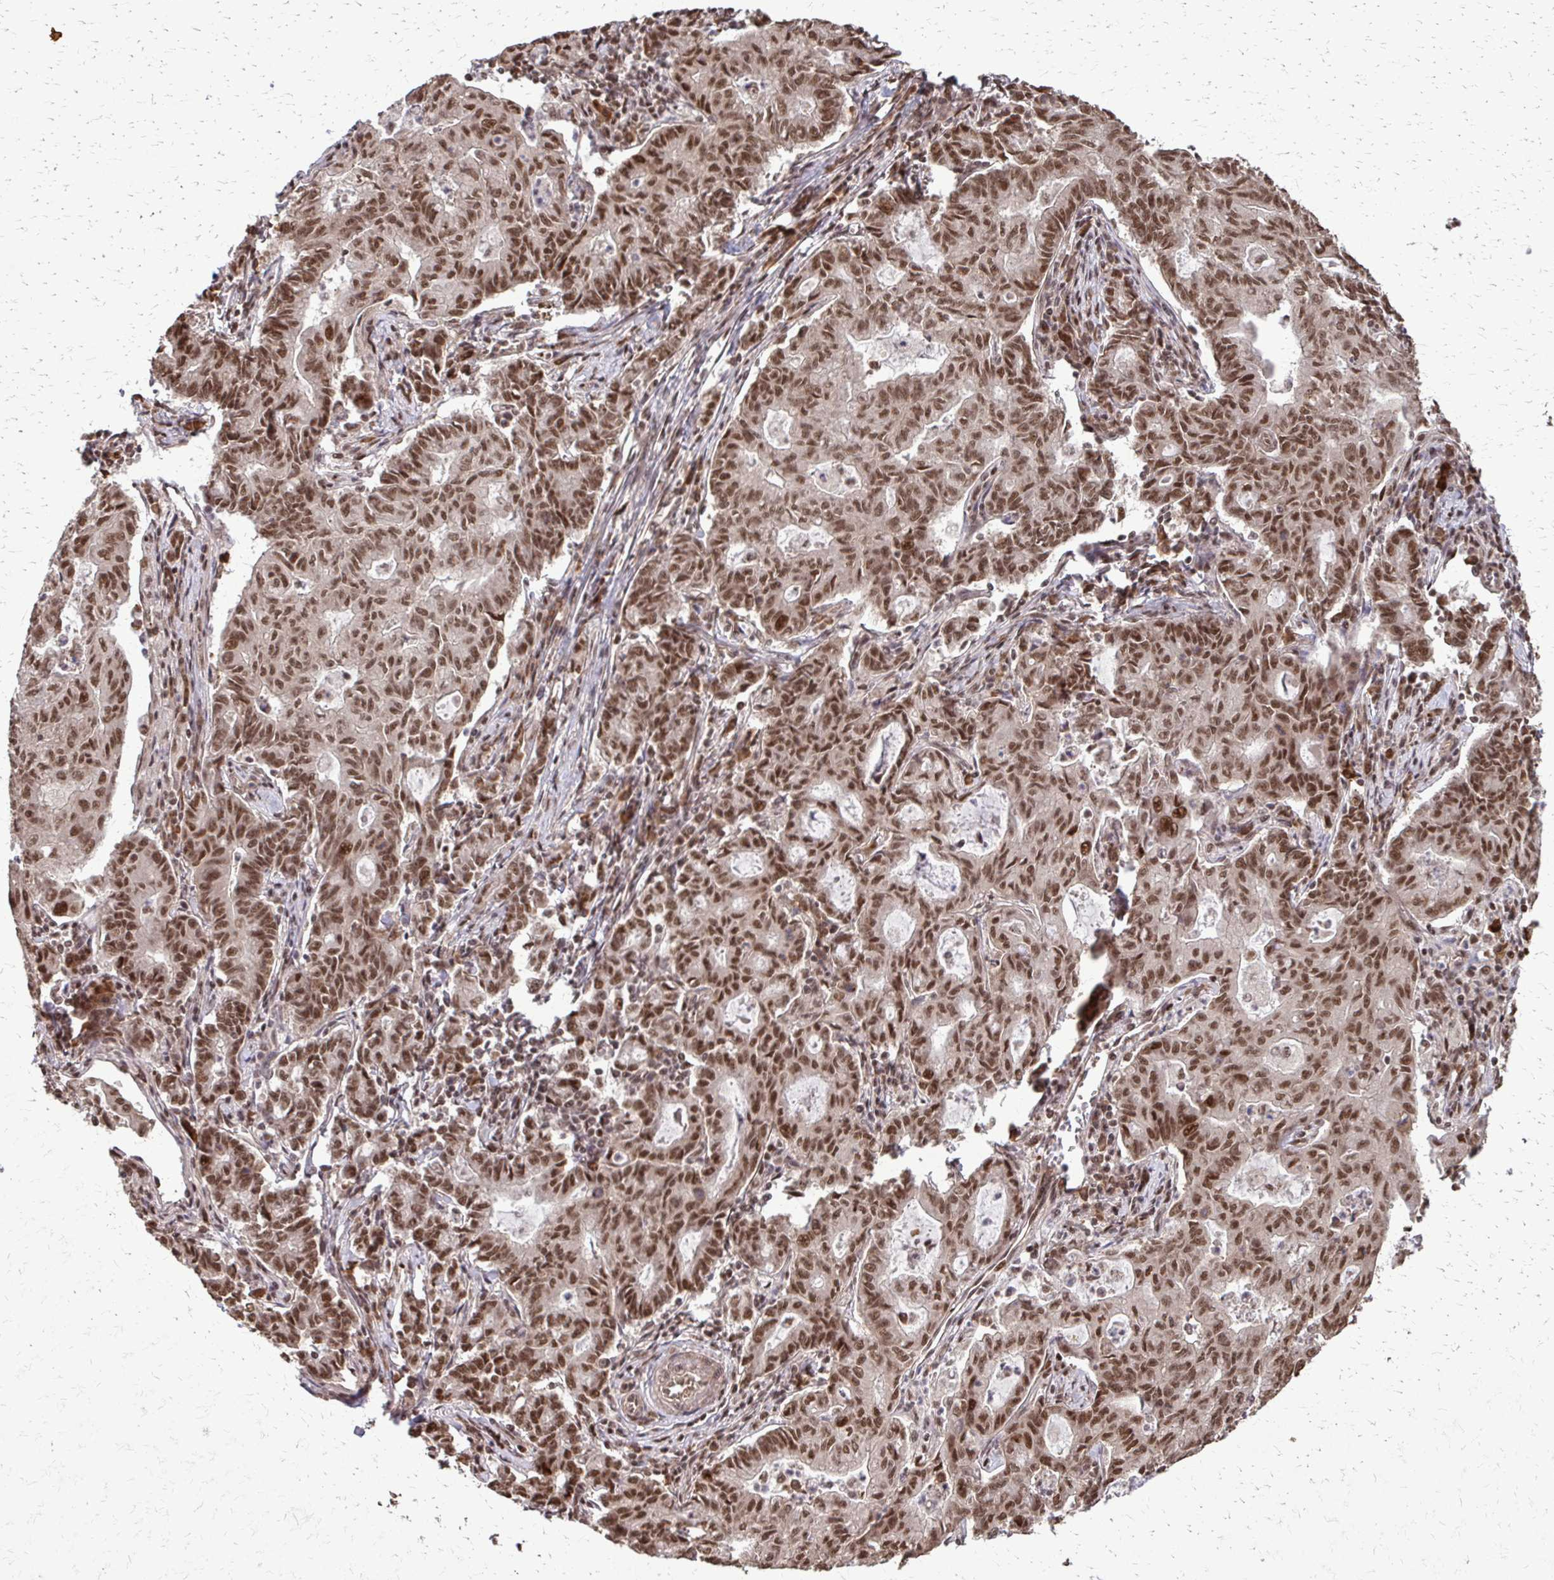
{"staining": {"intensity": "moderate", "quantity": ">75%", "location": "nuclear"}, "tissue": "stomach cancer", "cell_type": "Tumor cells", "image_type": "cancer", "snomed": [{"axis": "morphology", "description": "Adenocarcinoma, NOS"}, {"axis": "topography", "description": "Stomach, upper"}], "caption": "A photomicrograph of stomach adenocarcinoma stained for a protein shows moderate nuclear brown staining in tumor cells.", "gene": "SS18", "patient": {"sex": "female", "age": 79}}